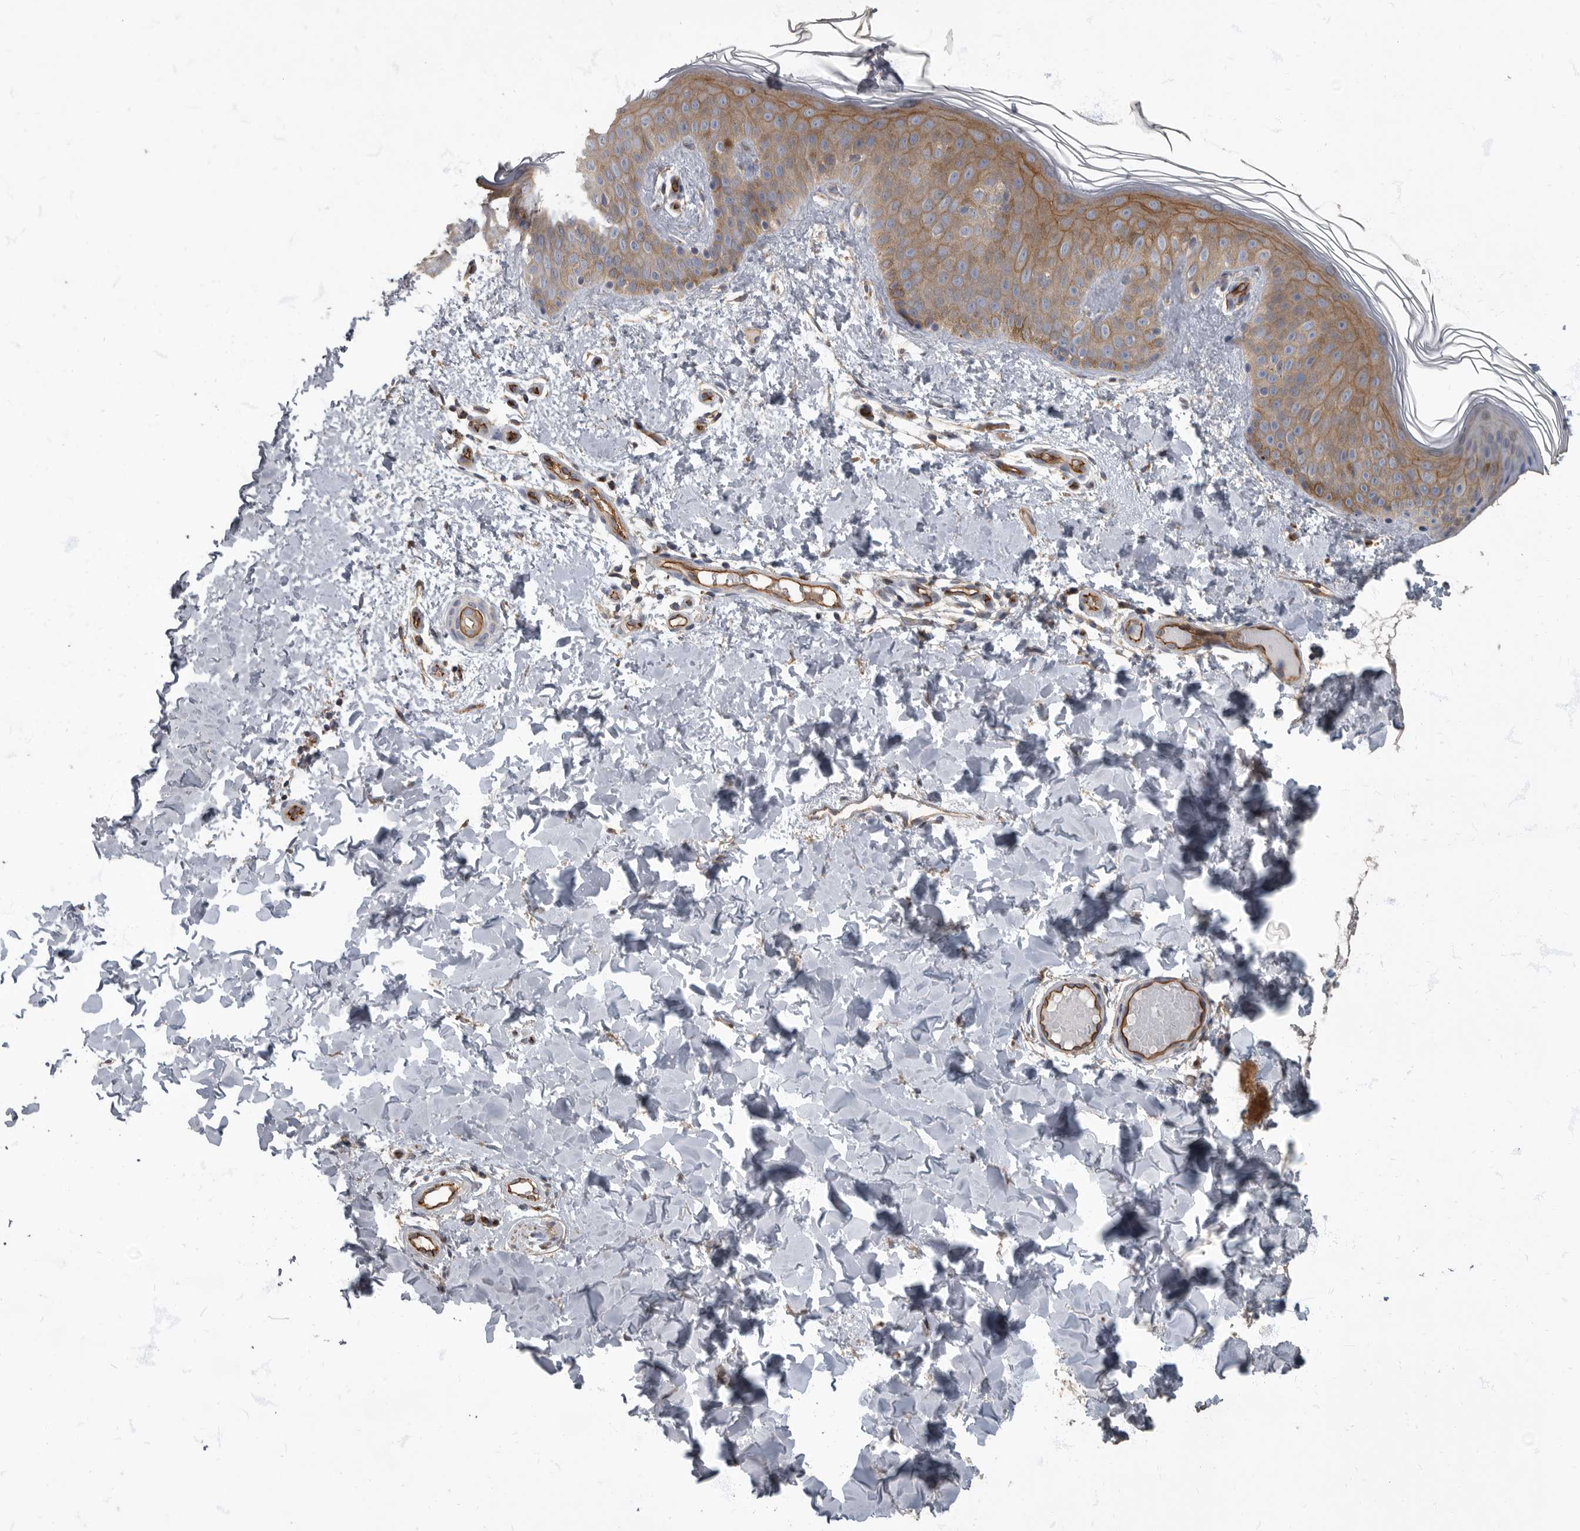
{"staining": {"intensity": "negative", "quantity": "none", "location": "none"}, "tissue": "skin", "cell_type": "Fibroblasts", "image_type": "normal", "snomed": [{"axis": "morphology", "description": "Normal tissue, NOS"}, {"axis": "morphology", "description": "Neoplasm, benign, NOS"}, {"axis": "topography", "description": "Skin"}, {"axis": "topography", "description": "Soft tissue"}], "caption": "High power microscopy image of an immunohistochemistry image of unremarkable skin, revealing no significant staining in fibroblasts. (DAB (3,3'-diaminobenzidine) IHC, high magnification).", "gene": "PDK1", "patient": {"sex": "male", "age": 26}}